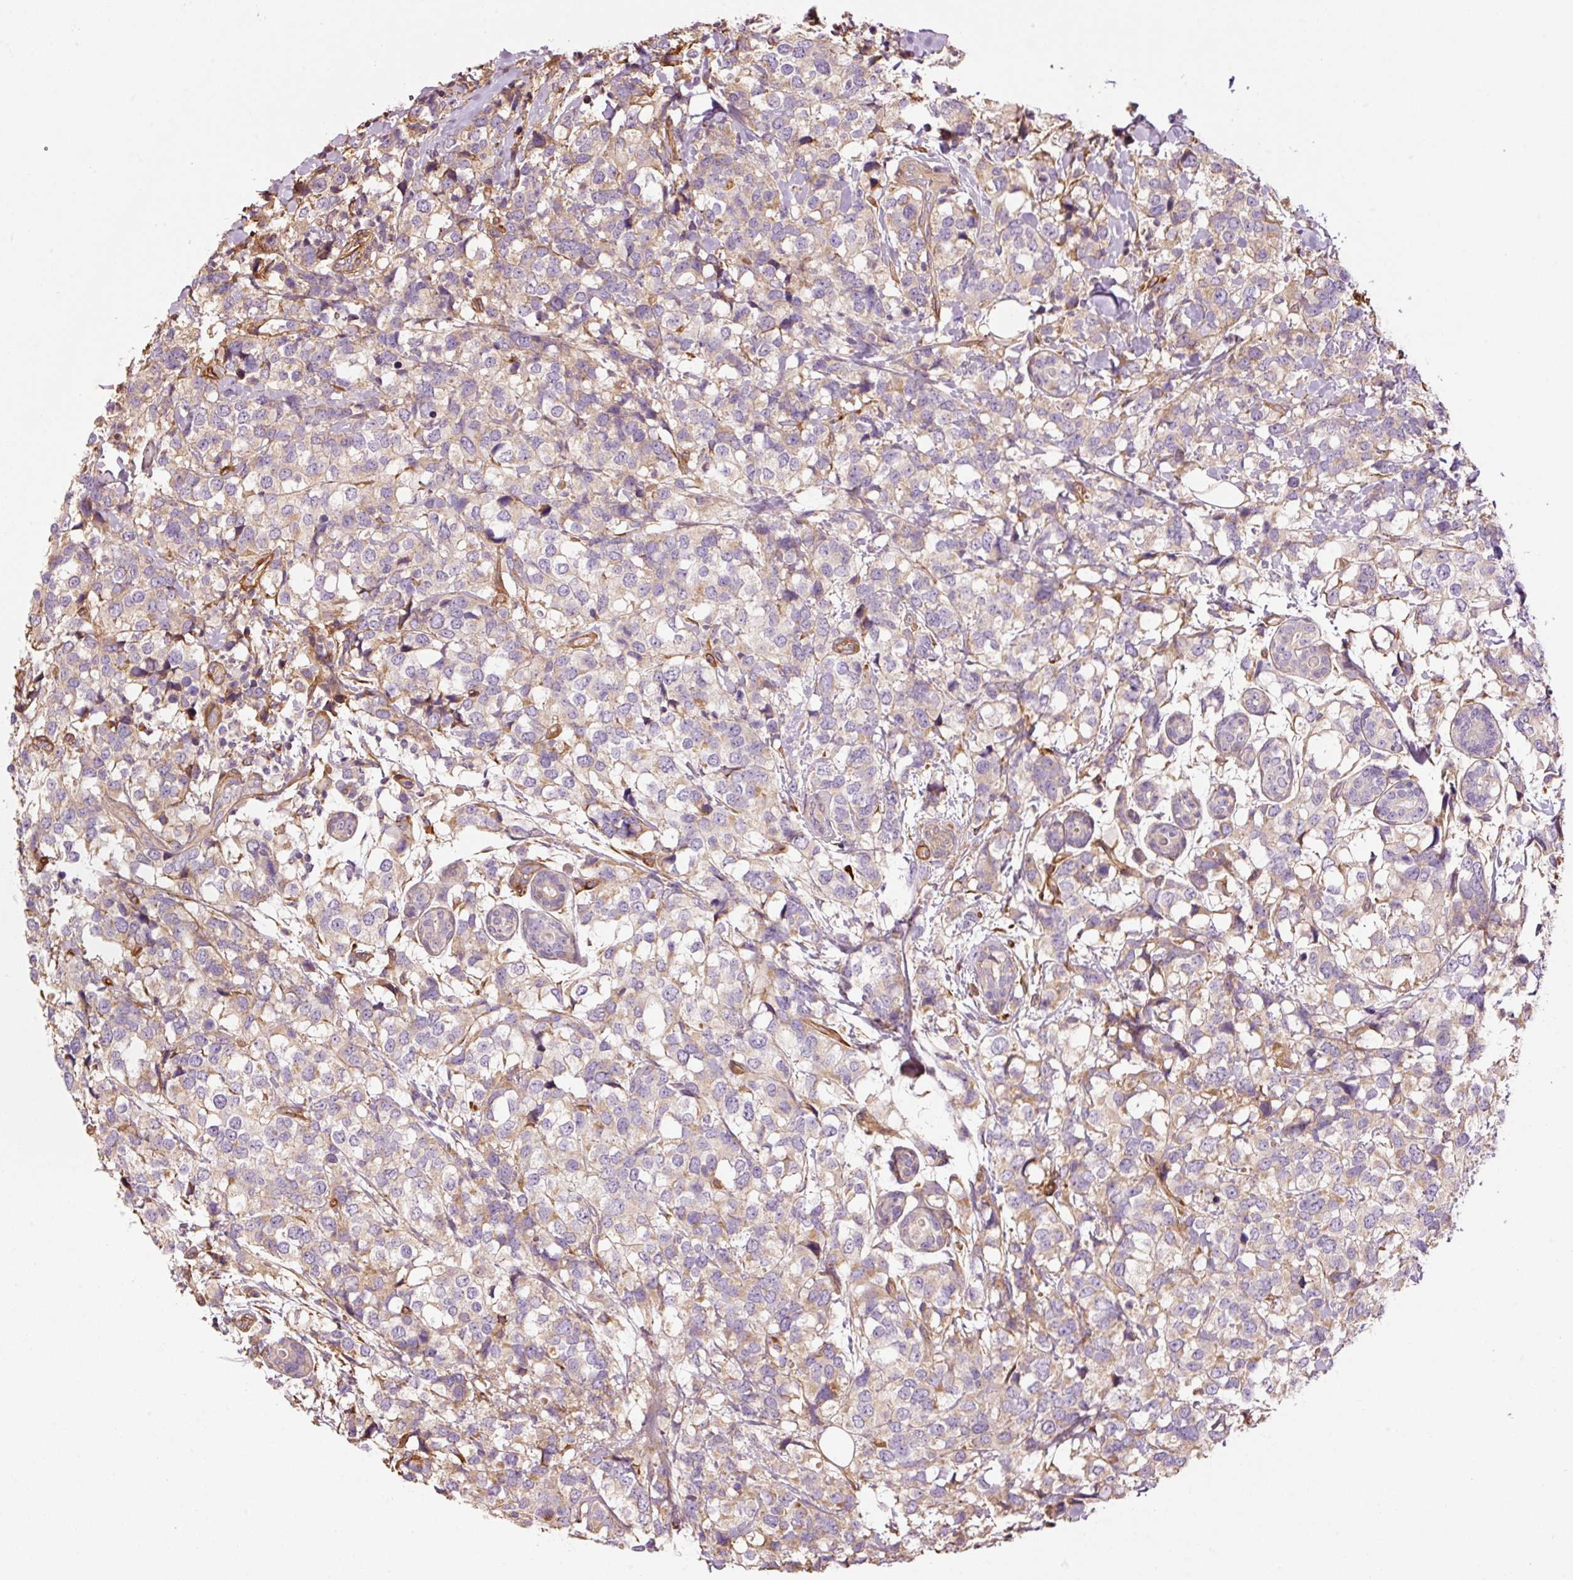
{"staining": {"intensity": "weak", "quantity": "<25%", "location": "cytoplasmic/membranous"}, "tissue": "breast cancer", "cell_type": "Tumor cells", "image_type": "cancer", "snomed": [{"axis": "morphology", "description": "Lobular carcinoma"}, {"axis": "topography", "description": "Breast"}], "caption": "A high-resolution histopathology image shows immunohistochemistry staining of breast cancer, which shows no significant positivity in tumor cells.", "gene": "NID2", "patient": {"sex": "female", "age": 59}}